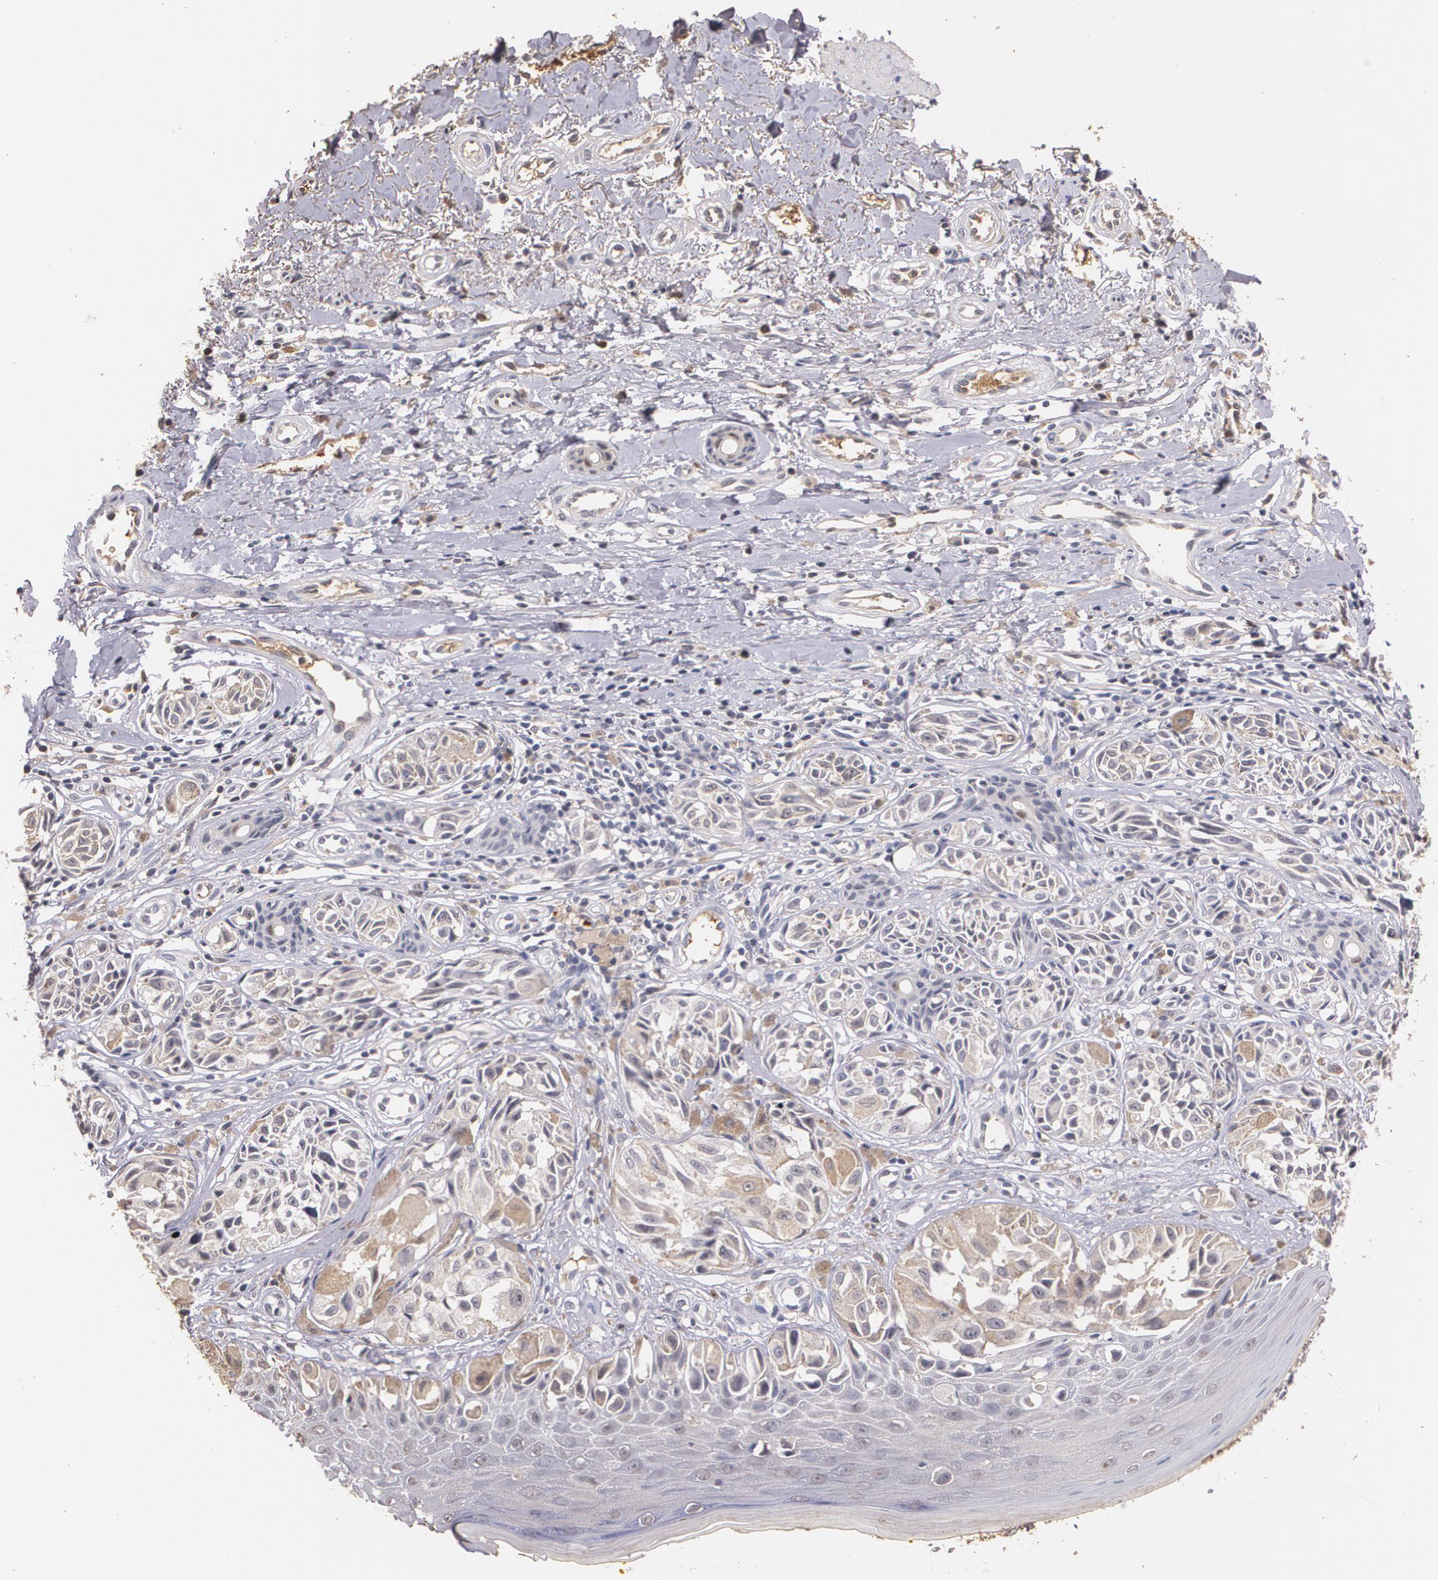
{"staining": {"intensity": "weak", "quantity": "25%-75%", "location": "cytoplasmic/membranous"}, "tissue": "melanoma", "cell_type": "Tumor cells", "image_type": "cancer", "snomed": [{"axis": "morphology", "description": "Malignant melanoma, NOS"}, {"axis": "topography", "description": "Skin"}], "caption": "Melanoma tissue reveals weak cytoplasmic/membranous expression in approximately 25%-75% of tumor cells The staining is performed using DAB (3,3'-diaminobenzidine) brown chromogen to label protein expression. The nuclei are counter-stained blue using hematoxylin.", "gene": "PTS", "patient": {"sex": "male", "age": 36}}